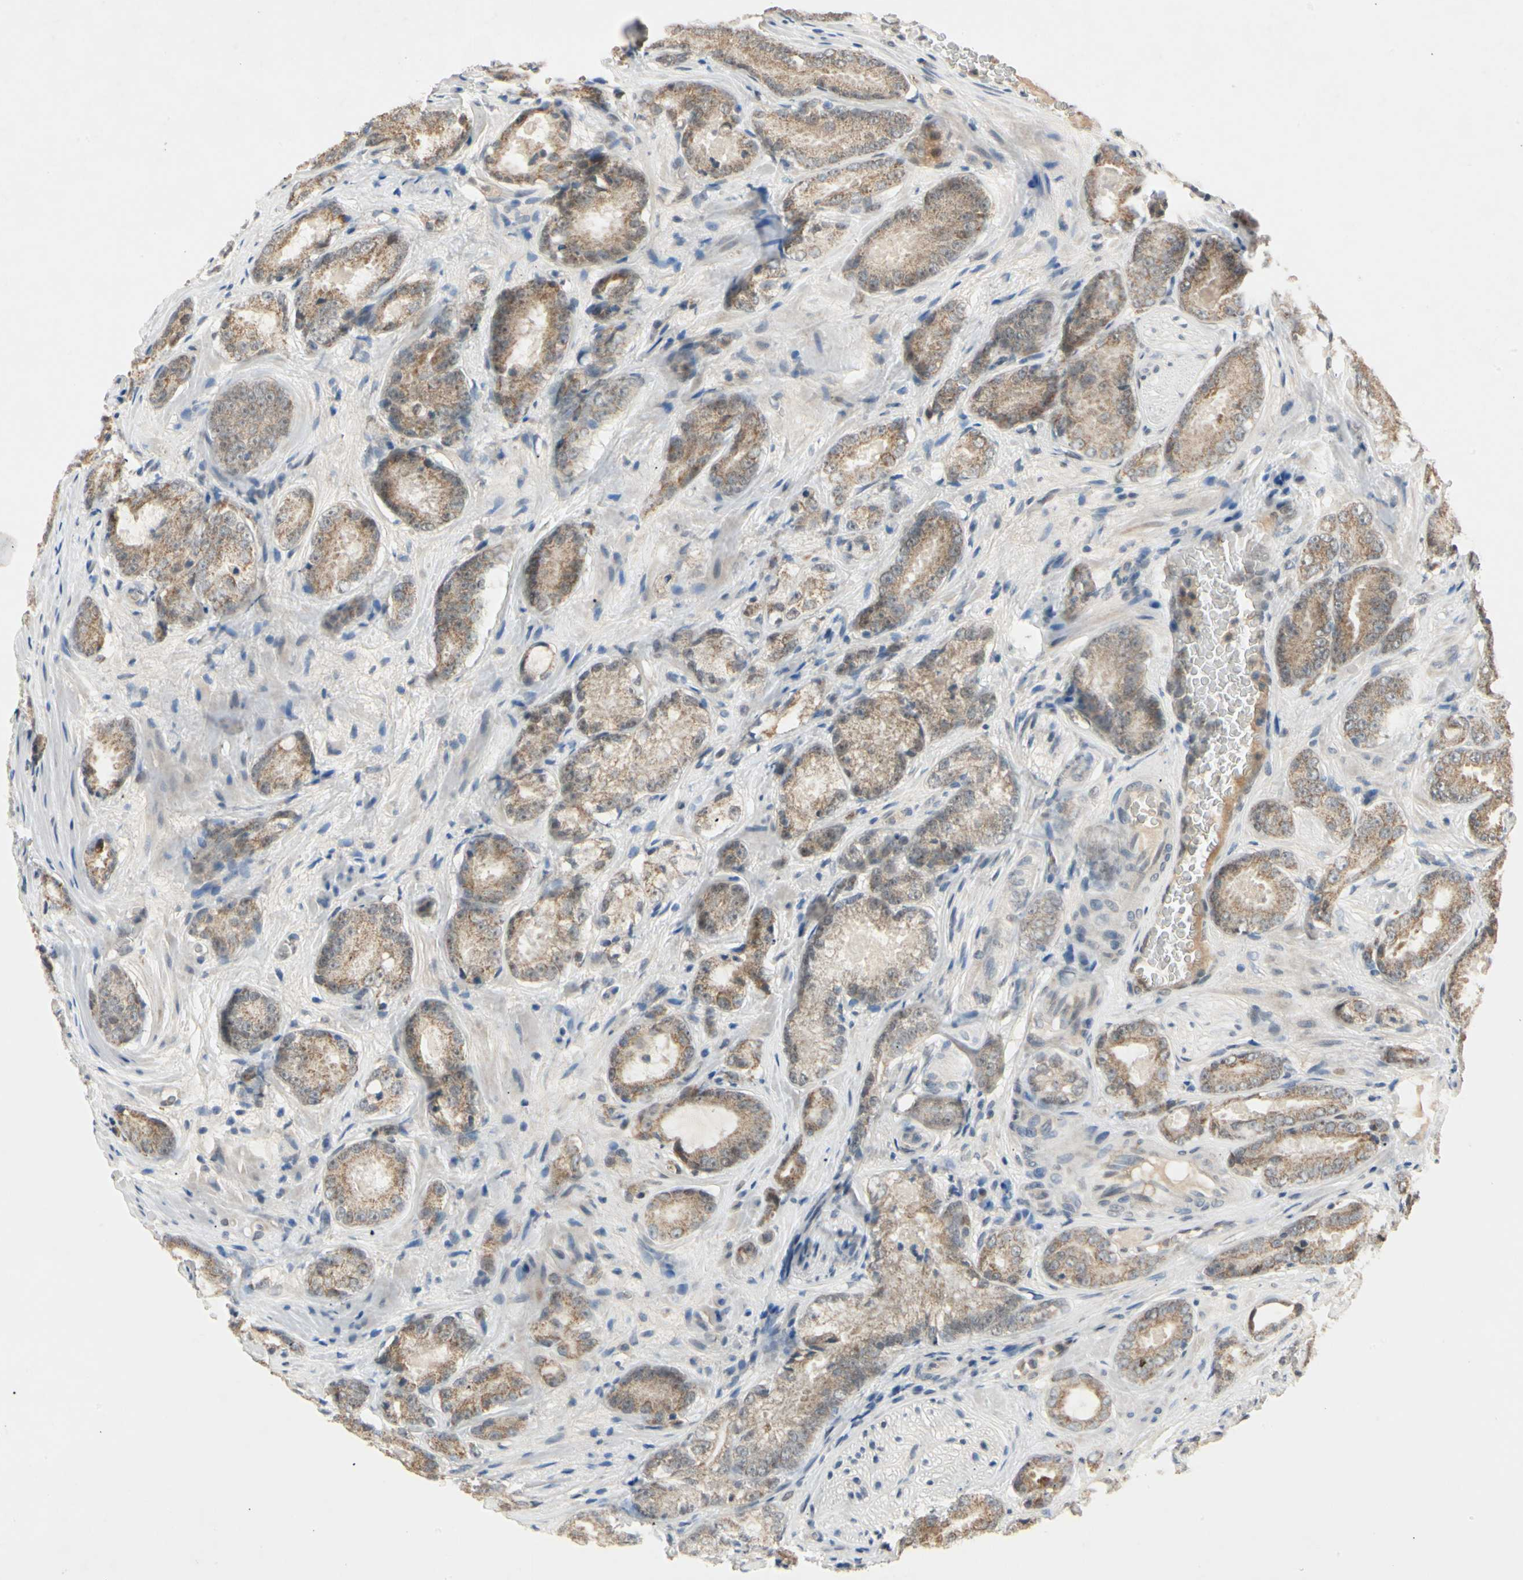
{"staining": {"intensity": "weak", "quantity": ">75%", "location": "cytoplasmic/membranous"}, "tissue": "prostate cancer", "cell_type": "Tumor cells", "image_type": "cancer", "snomed": [{"axis": "morphology", "description": "Adenocarcinoma, High grade"}, {"axis": "topography", "description": "Prostate"}], "caption": "An immunohistochemistry micrograph of tumor tissue is shown. Protein staining in brown shows weak cytoplasmic/membranous positivity in prostate cancer (adenocarcinoma (high-grade)) within tumor cells. (DAB (3,3'-diaminobenzidine) IHC, brown staining for protein, blue staining for nuclei).", "gene": "RIOX2", "patient": {"sex": "male", "age": 64}}